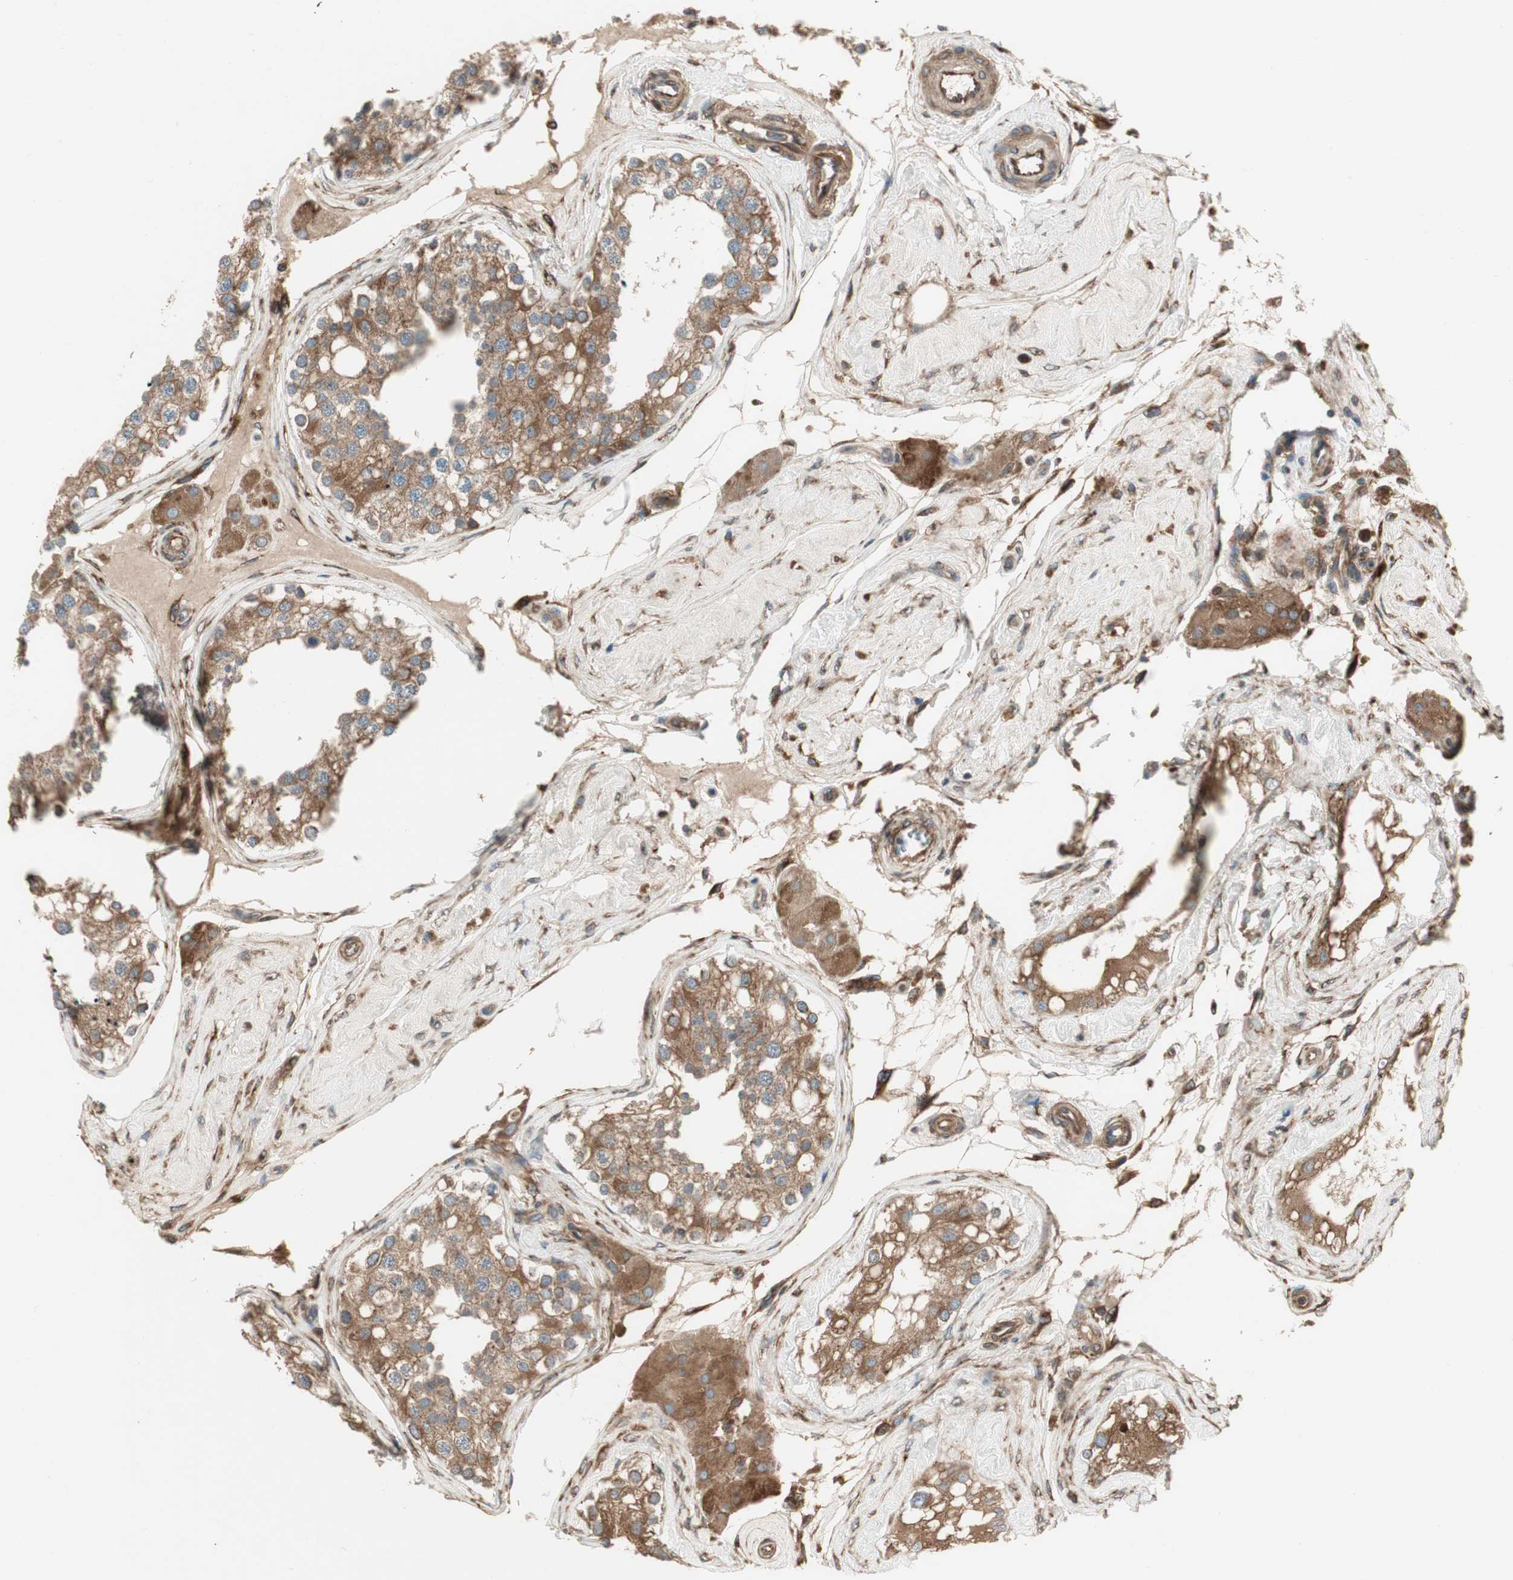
{"staining": {"intensity": "moderate", "quantity": ">75%", "location": "cytoplasmic/membranous"}, "tissue": "testis", "cell_type": "Cells in seminiferous ducts", "image_type": "normal", "snomed": [{"axis": "morphology", "description": "Normal tissue, NOS"}, {"axis": "topography", "description": "Testis"}], "caption": "Protein expression by IHC exhibits moderate cytoplasmic/membranous staining in about >75% of cells in seminiferous ducts in unremarkable testis. The staining was performed using DAB to visualize the protein expression in brown, while the nuclei were stained in blue with hematoxylin (Magnification: 20x).", "gene": "PRKG1", "patient": {"sex": "male", "age": 68}}